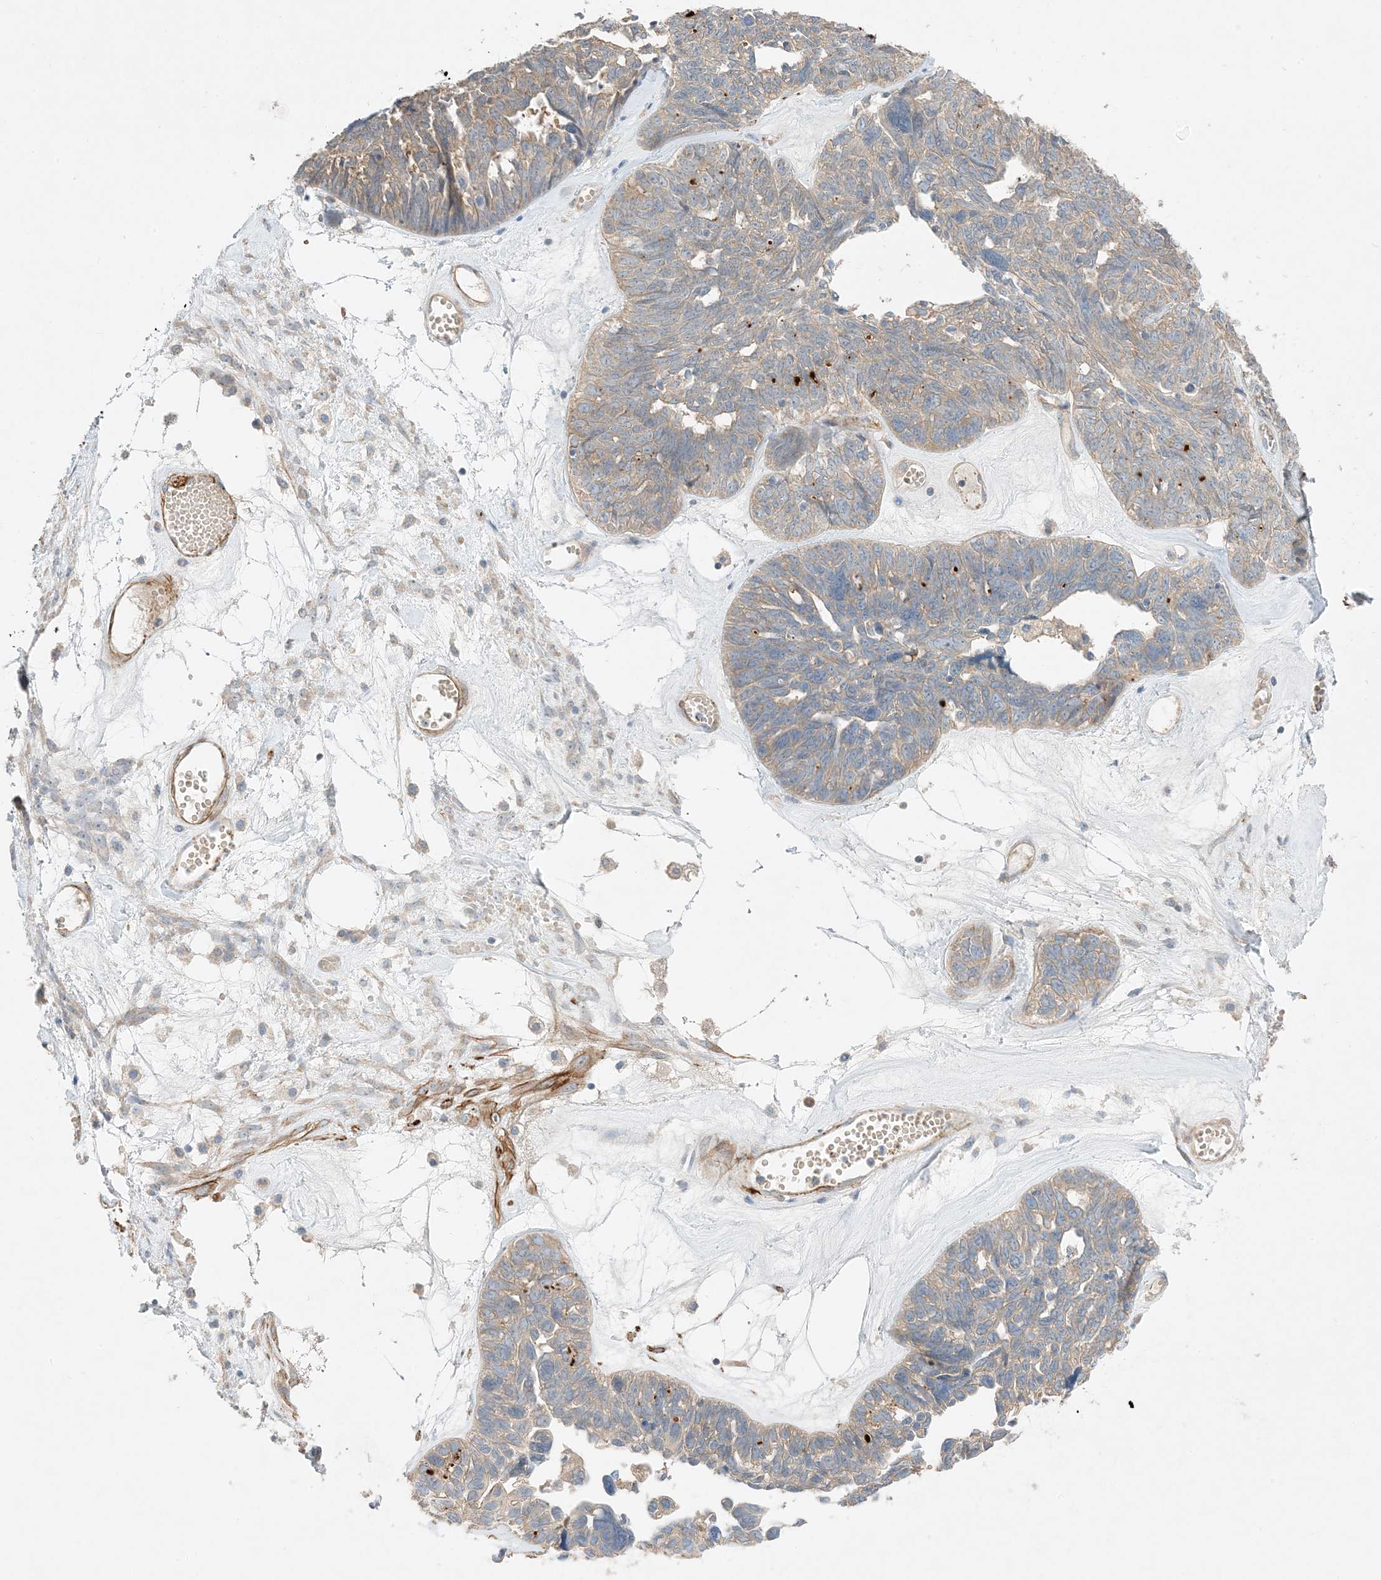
{"staining": {"intensity": "weak", "quantity": "25%-75%", "location": "cytoplasmic/membranous"}, "tissue": "ovarian cancer", "cell_type": "Tumor cells", "image_type": "cancer", "snomed": [{"axis": "morphology", "description": "Cystadenocarcinoma, serous, NOS"}, {"axis": "topography", "description": "Ovary"}], "caption": "IHC of ovarian serous cystadenocarcinoma displays low levels of weak cytoplasmic/membranous expression in about 25%-75% of tumor cells.", "gene": "KIFBP", "patient": {"sex": "female", "age": 79}}